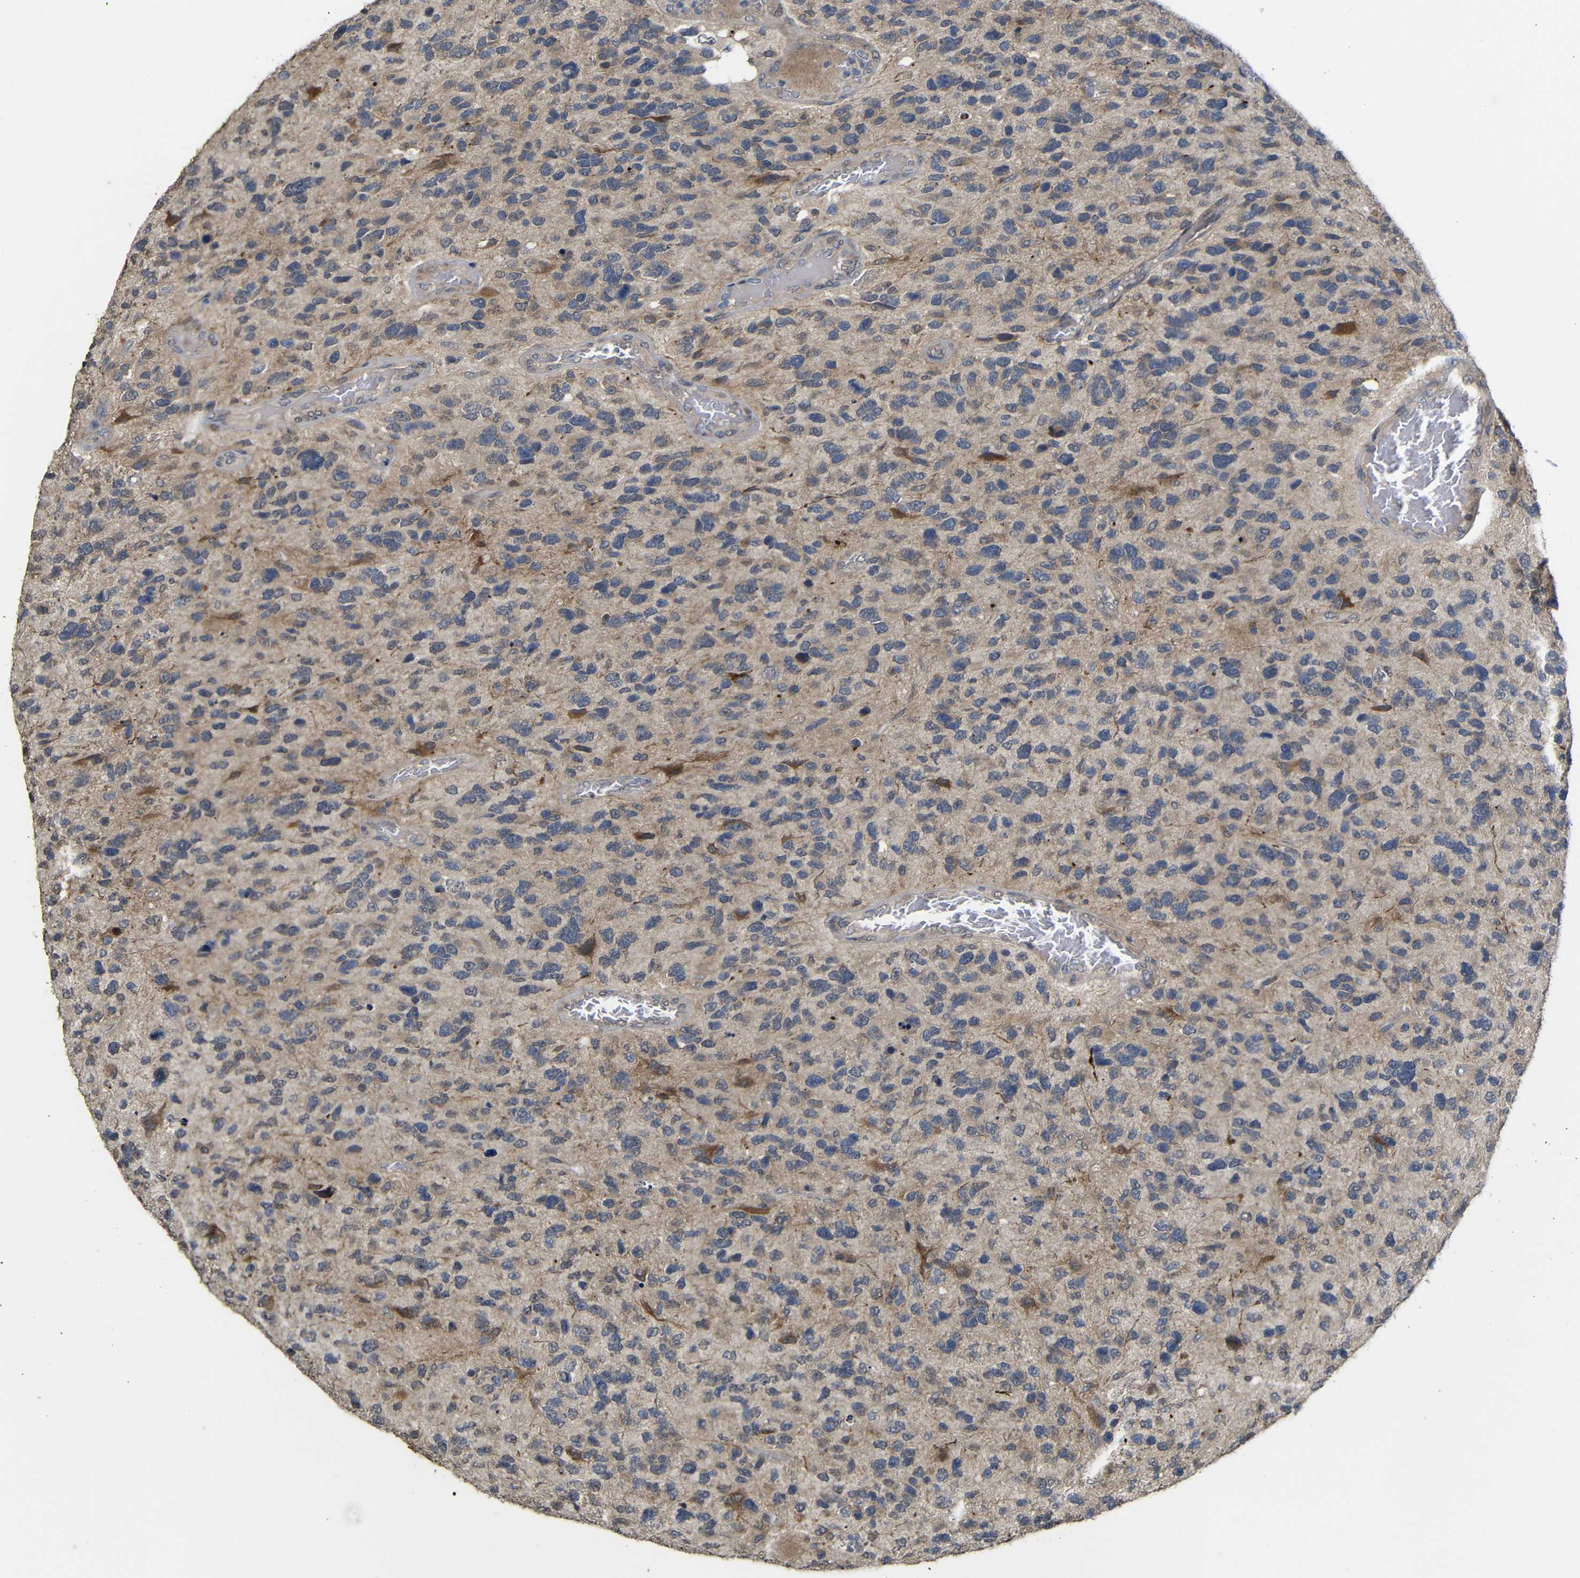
{"staining": {"intensity": "negative", "quantity": "none", "location": "none"}, "tissue": "glioma", "cell_type": "Tumor cells", "image_type": "cancer", "snomed": [{"axis": "morphology", "description": "Glioma, malignant, High grade"}, {"axis": "topography", "description": "Brain"}], "caption": "This photomicrograph is of malignant glioma (high-grade) stained with immunohistochemistry (IHC) to label a protein in brown with the nuclei are counter-stained blue. There is no positivity in tumor cells. (Brightfield microscopy of DAB (3,3'-diaminobenzidine) IHC at high magnification).", "gene": "ATG12", "patient": {"sex": "female", "age": 58}}